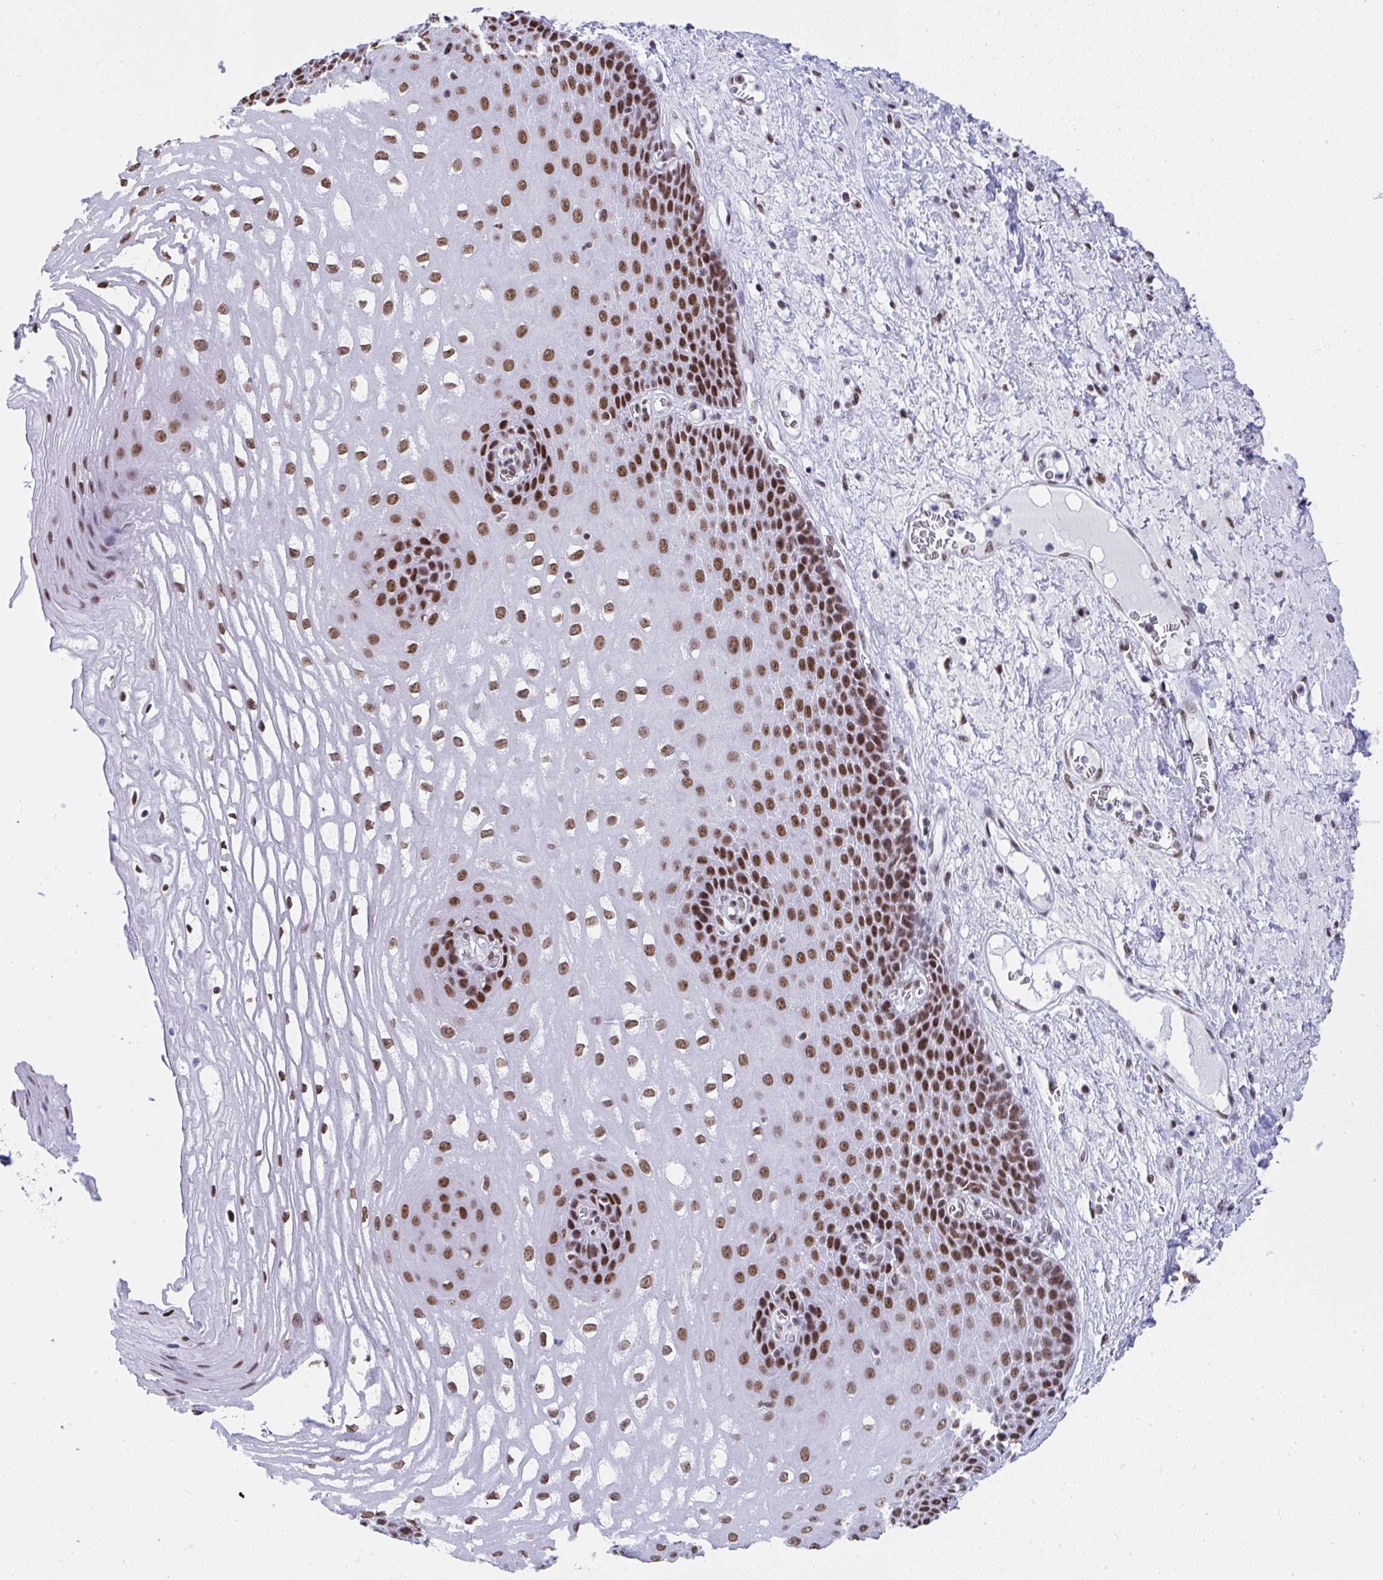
{"staining": {"intensity": "strong", "quantity": ">75%", "location": "nuclear"}, "tissue": "esophagus", "cell_type": "Squamous epithelial cells", "image_type": "normal", "snomed": [{"axis": "morphology", "description": "Normal tissue, NOS"}, {"axis": "topography", "description": "Esophagus"}], "caption": "The micrograph exhibits immunohistochemical staining of benign esophagus. There is strong nuclear positivity is identified in about >75% of squamous epithelial cells. (brown staining indicates protein expression, while blue staining denotes nuclei).", "gene": "DDX52", "patient": {"sex": "male", "age": 62}}